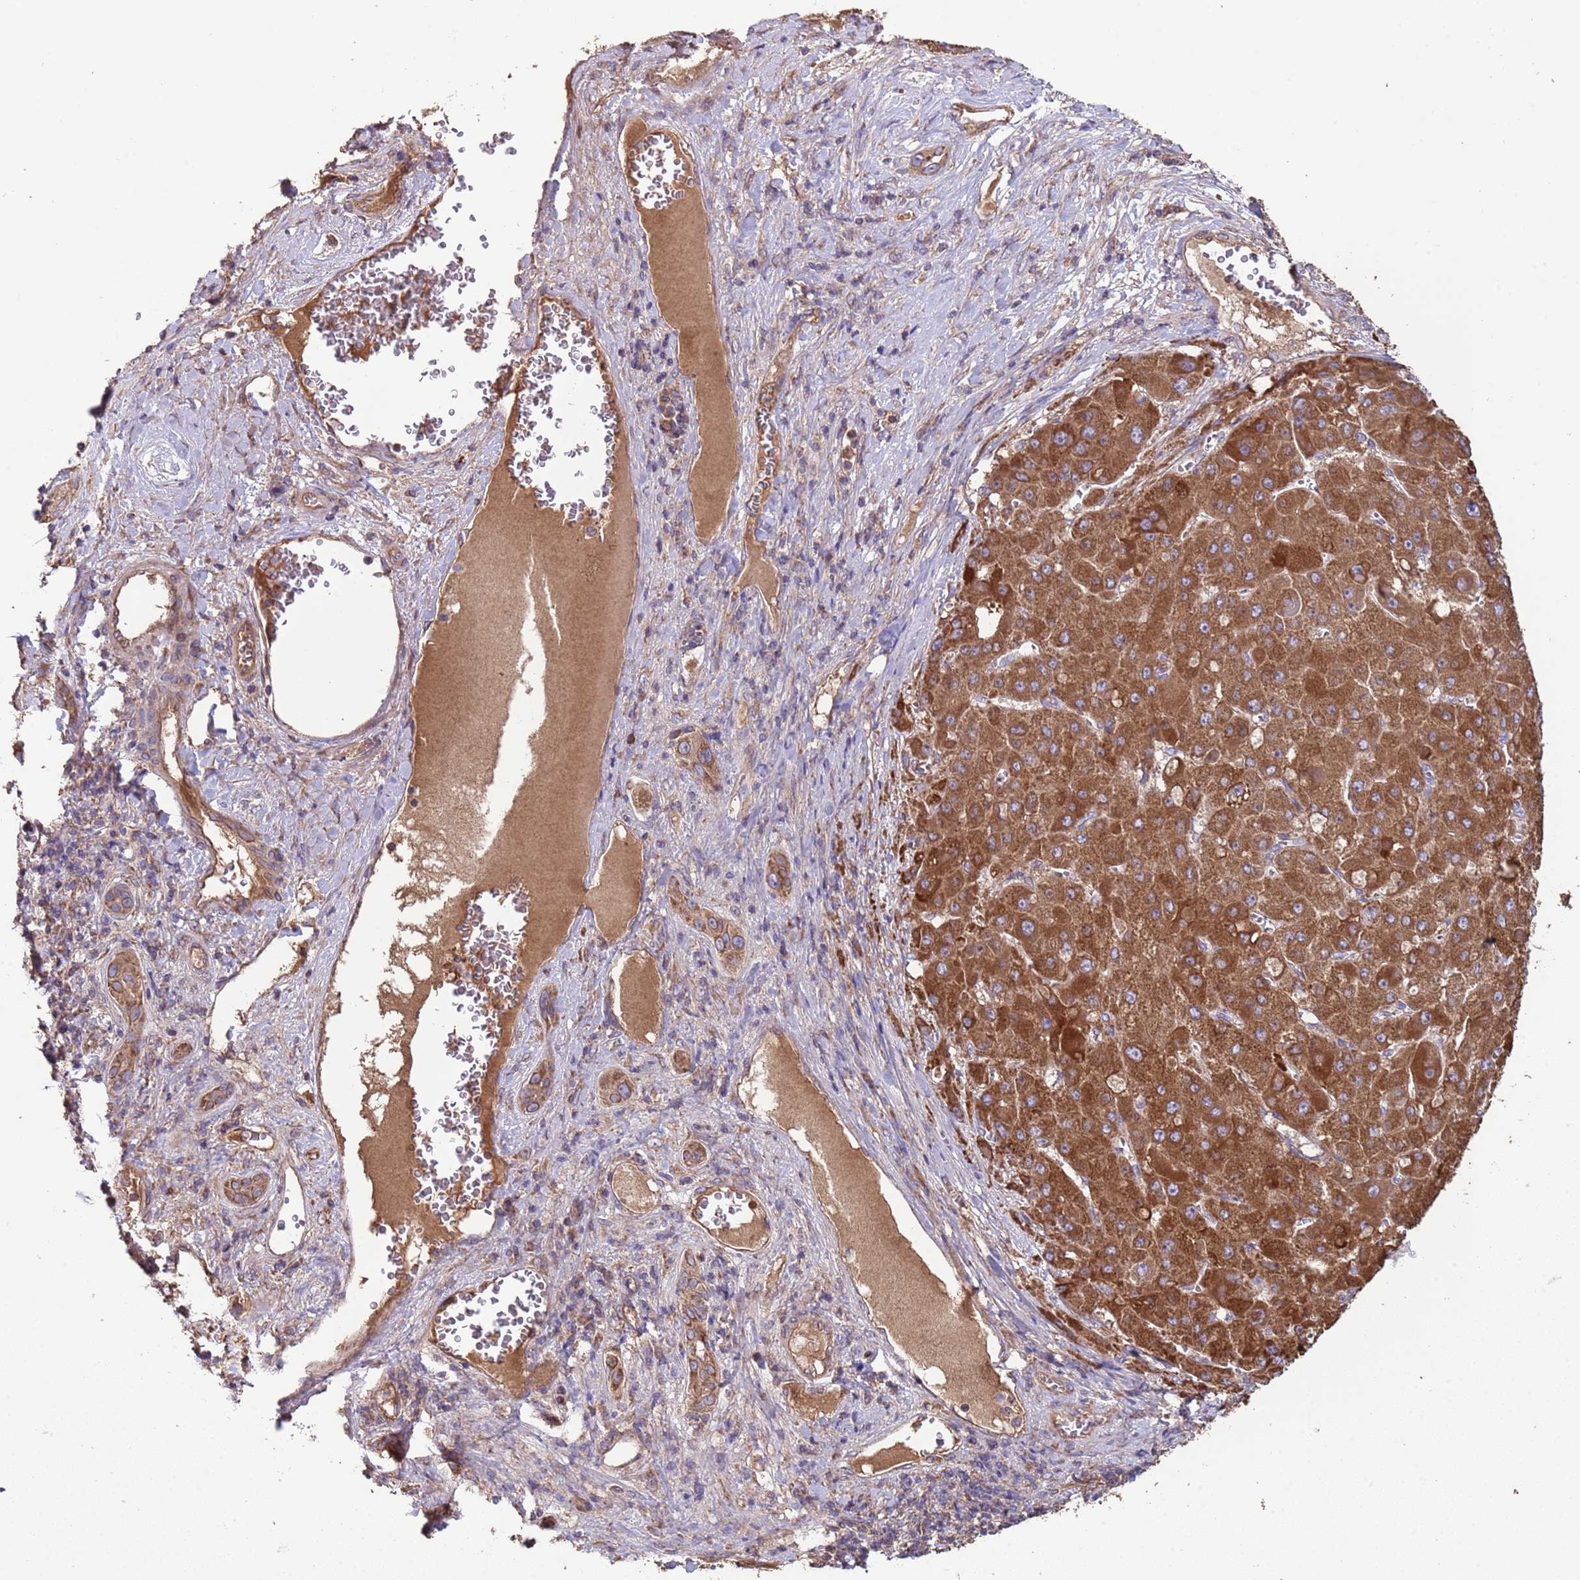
{"staining": {"intensity": "strong", "quantity": ">75%", "location": "cytoplasmic/membranous"}, "tissue": "liver cancer", "cell_type": "Tumor cells", "image_type": "cancer", "snomed": [{"axis": "morphology", "description": "Carcinoma, Hepatocellular, NOS"}, {"axis": "topography", "description": "Liver"}], "caption": "Hepatocellular carcinoma (liver) stained with a brown dye displays strong cytoplasmic/membranous positive expression in approximately >75% of tumor cells.", "gene": "EEF1AKMT1", "patient": {"sex": "female", "age": 73}}